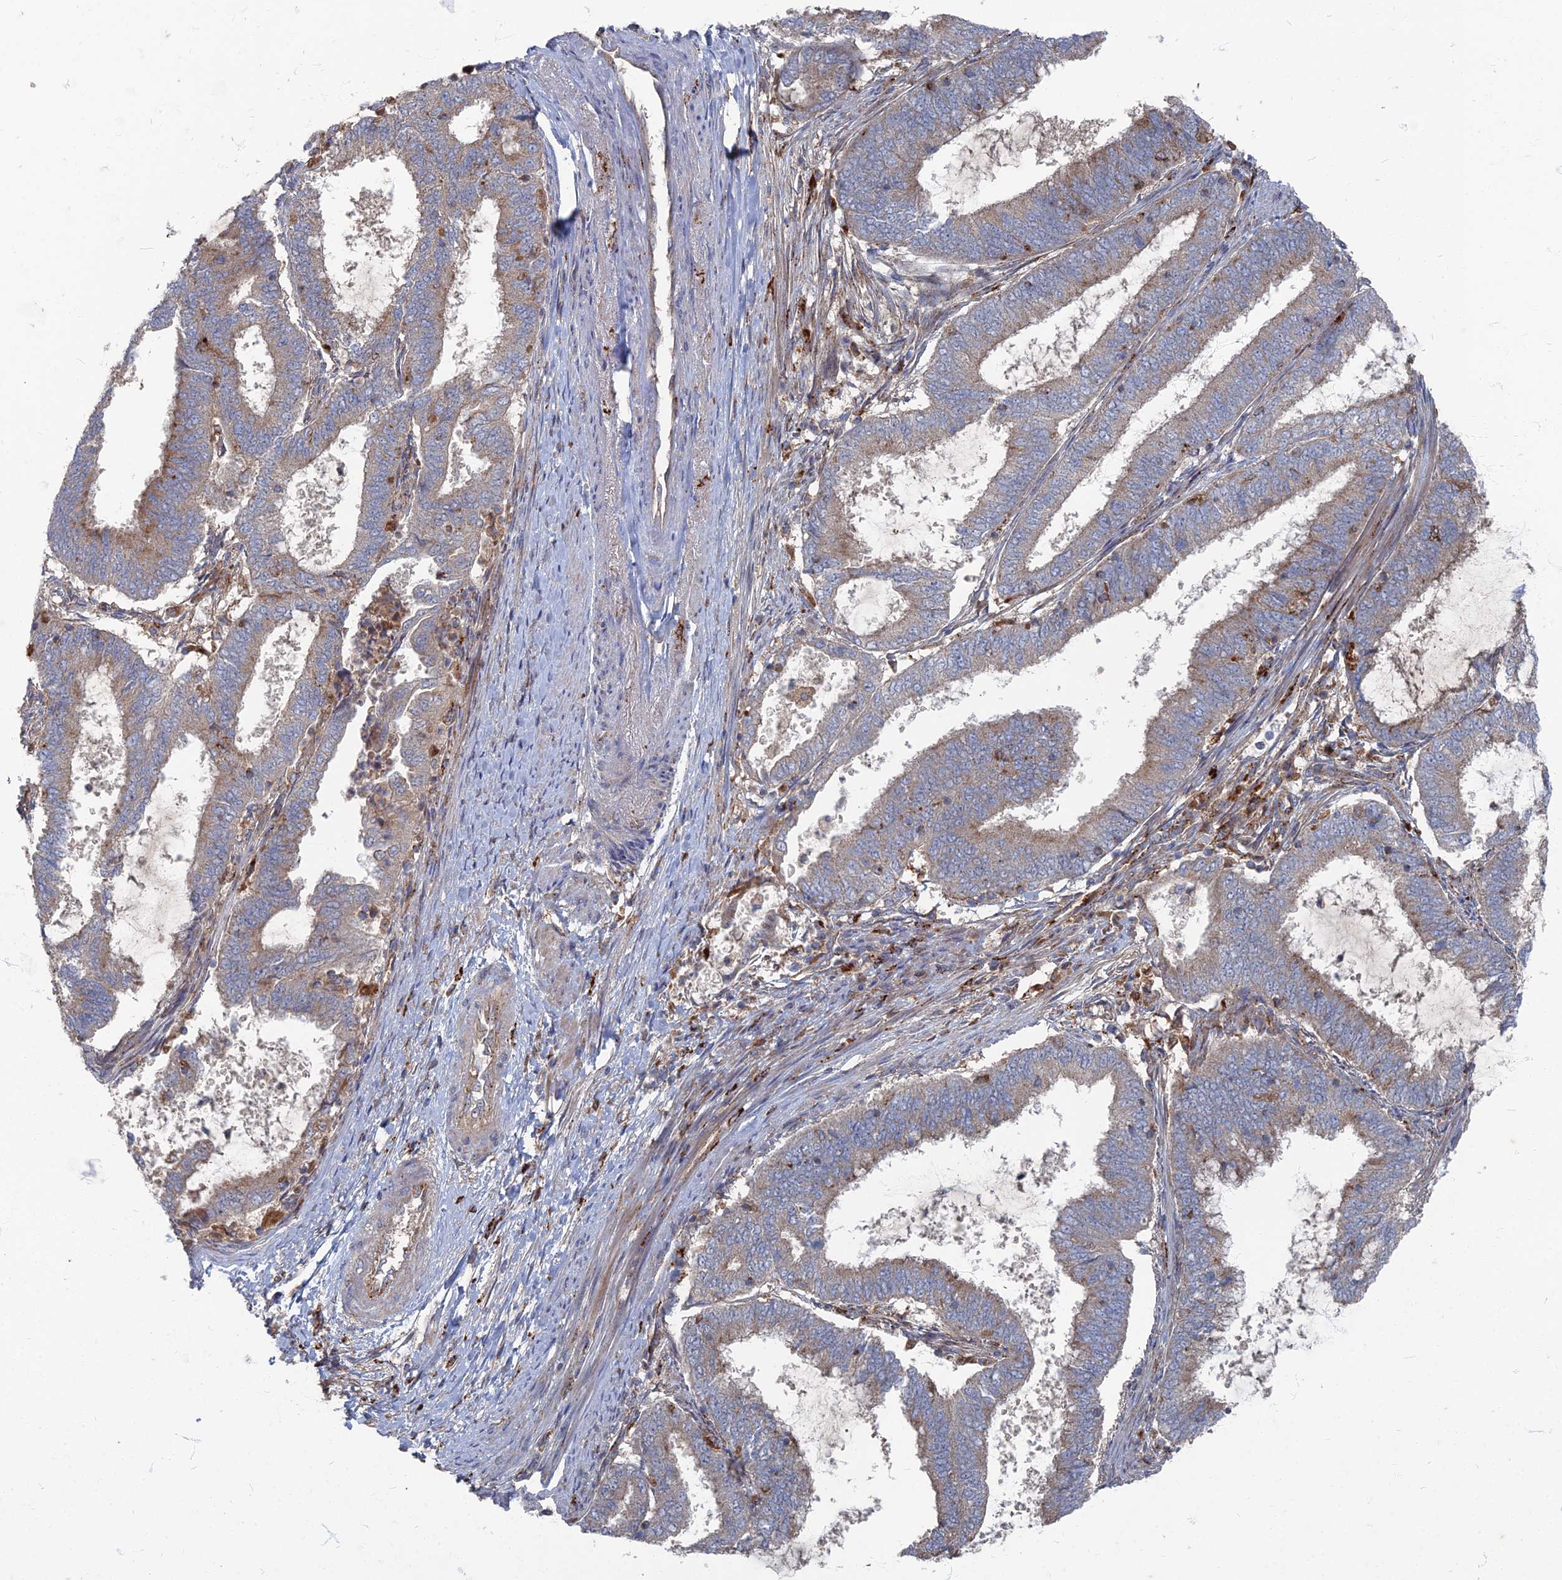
{"staining": {"intensity": "weak", "quantity": "25%-75%", "location": "cytoplasmic/membranous"}, "tissue": "endometrial cancer", "cell_type": "Tumor cells", "image_type": "cancer", "snomed": [{"axis": "morphology", "description": "Adenocarcinoma, NOS"}, {"axis": "topography", "description": "Endometrium"}], "caption": "High-power microscopy captured an IHC micrograph of endometrial cancer (adenocarcinoma), revealing weak cytoplasmic/membranous positivity in approximately 25%-75% of tumor cells.", "gene": "PPCDC", "patient": {"sex": "female", "age": 51}}